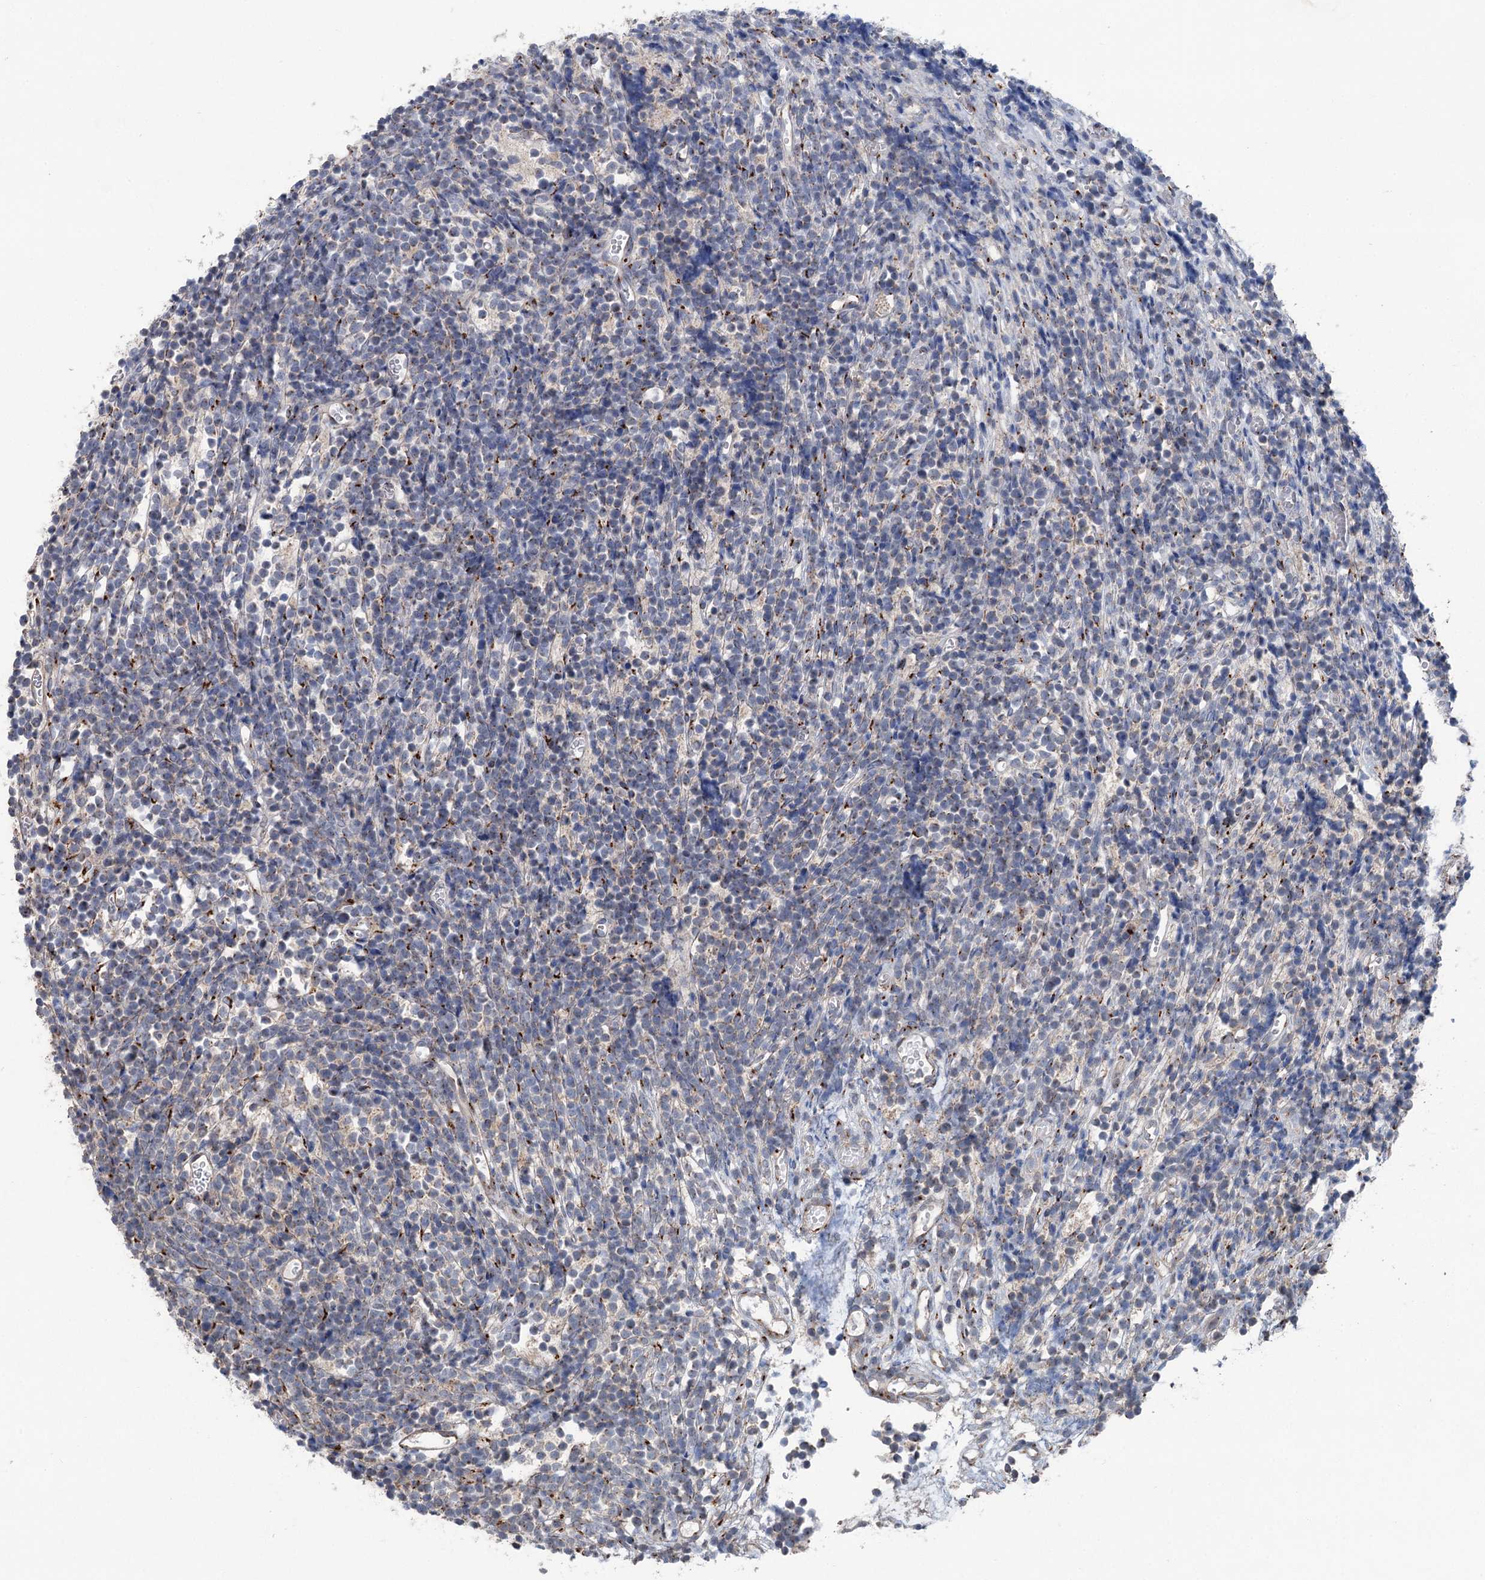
{"staining": {"intensity": "negative", "quantity": "none", "location": "none"}, "tissue": "glioma", "cell_type": "Tumor cells", "image_type": "cancer", "snomed": [{"axis": "morphology", "description": "Glioma, malignant, Low grade"}, {"axis": "topography", "description": "Brain"}], "caption": "There is no significant staining in tumor cells of glioma.", "gene": "ITIH5", "patient": {"sex": "female", "age": 1}}